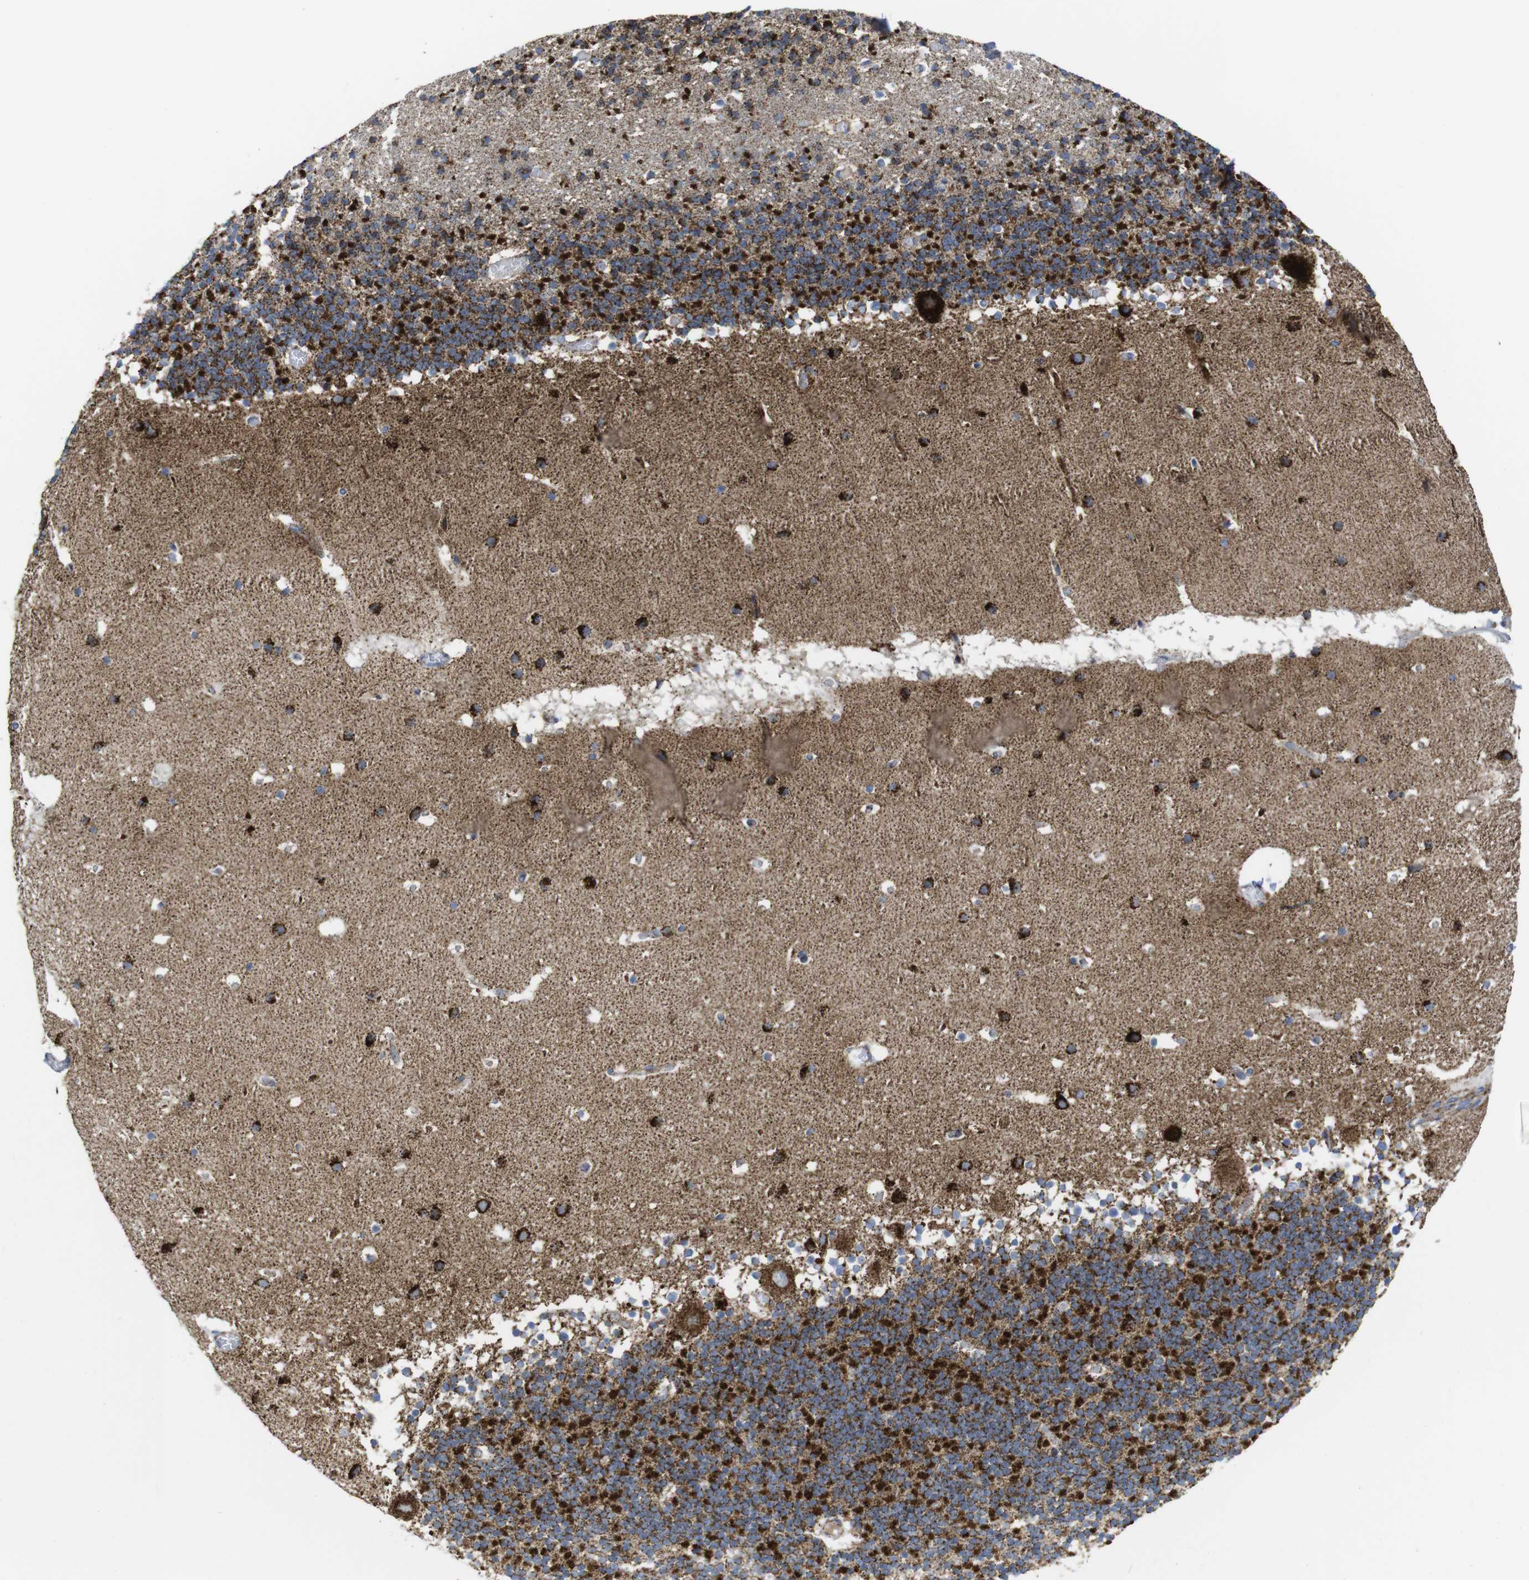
{"staining": {"intensity": "strong", "quantity": ">75%", "location": "cytoplasmic/membranous"}, "tissue": "cerebellum", "cell_type": "Cells in granular layer", "image_type": "normal", "snomed": [{"axis": "morphology", "description": "Normal tissue, NOS"}, {"axis": "topography", "description": "Cerebellum"}], "caption": "Strong cytoplasmic/membranous staining is seen in about >75% of cells in granular layer in unremarkable cerebellum.", "gene": "TMEM192", "patient": {"sex": "male", "age": 45}}